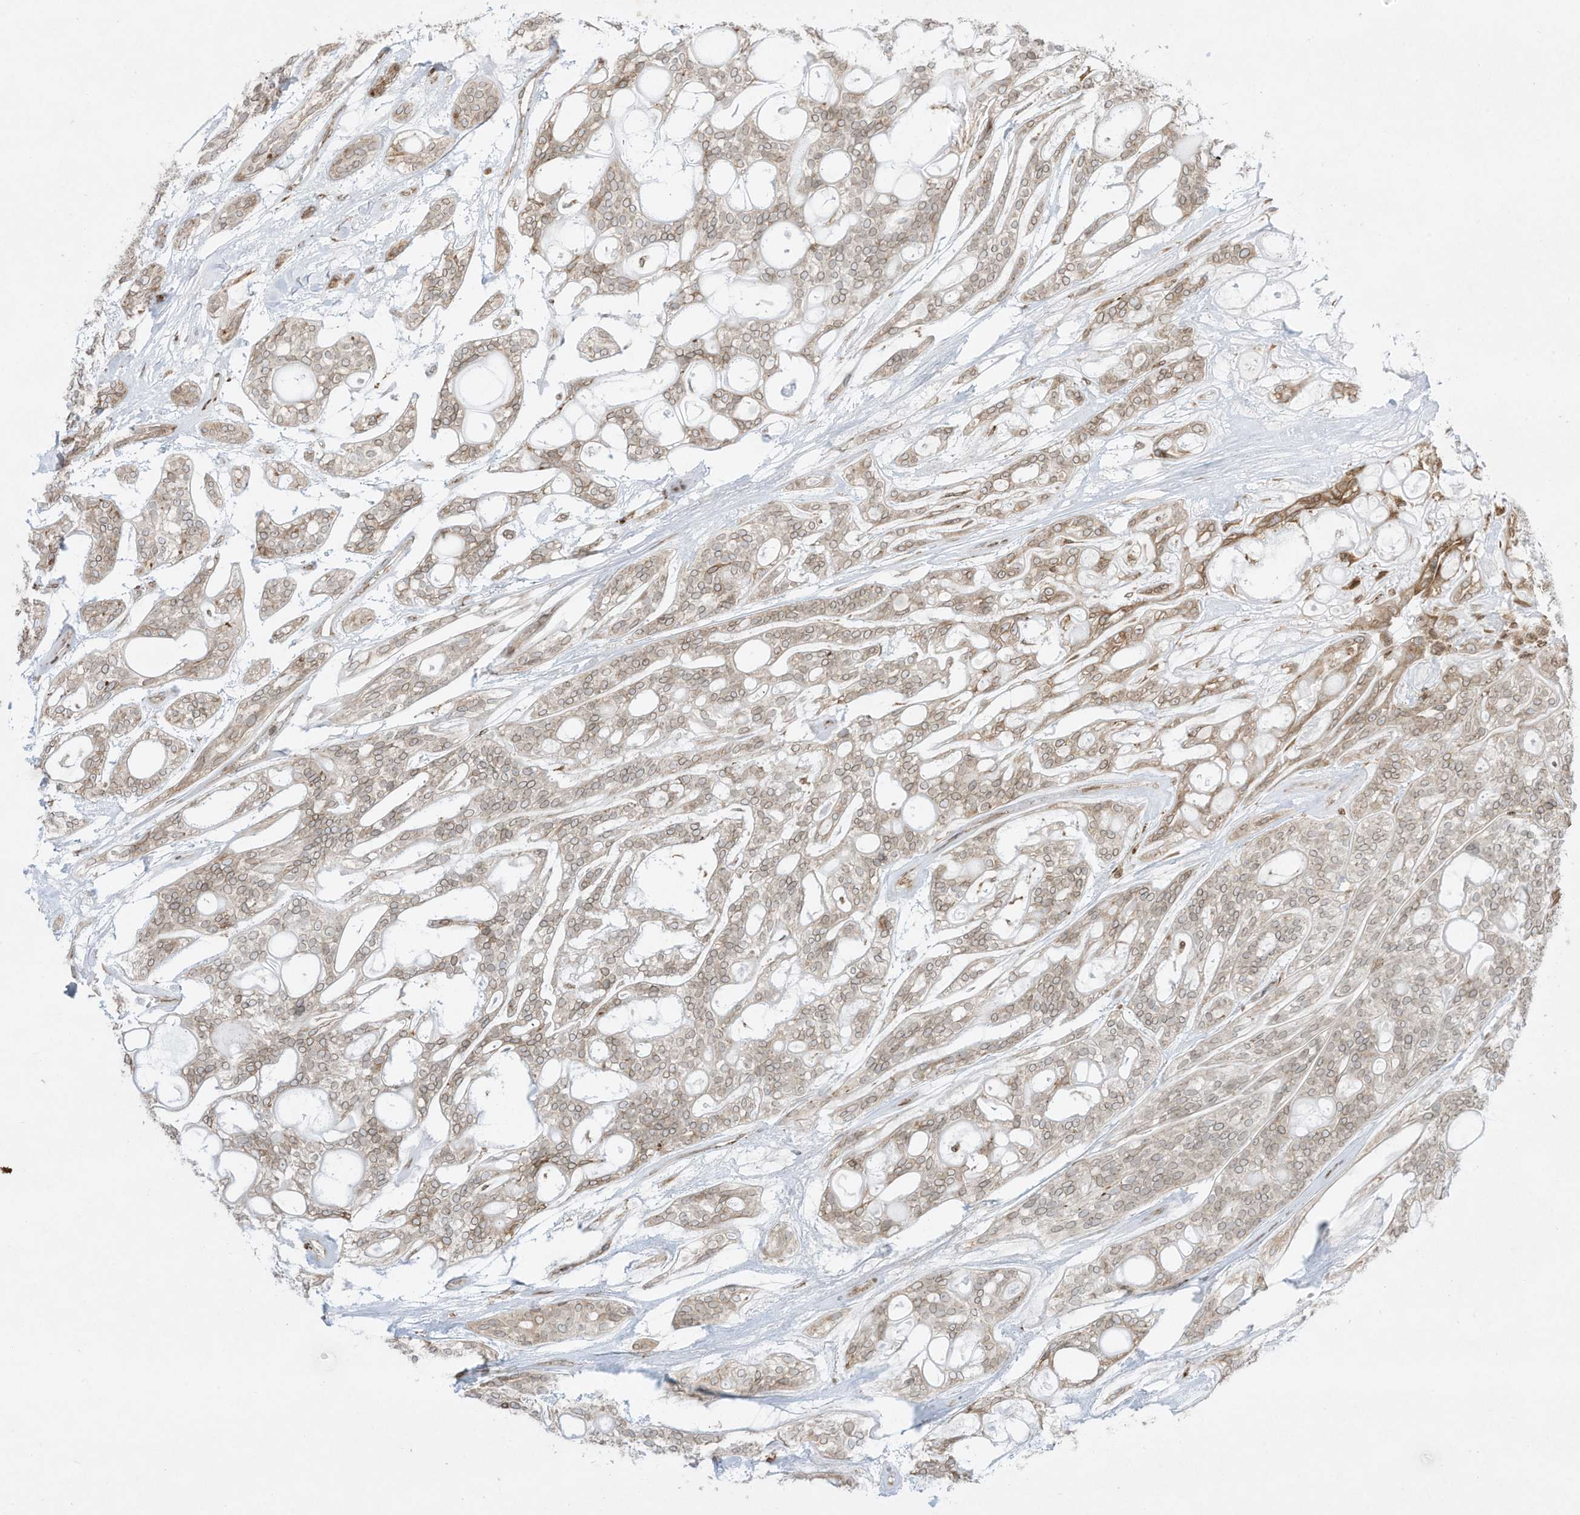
{"staining": {"intensity": "weak", "quantity": "25%-75%", "location": "cytoplasmic/membranous"}, "tissue": "head and neck cancer", "cell_type": "Tumor cells", "image_type": "cancer", "snomed": [{"axis": "morphology", "description": "Adenocarcinoma, NOS"}, {"axis": "topography", "description": "Head-Neck"}], "caption": "A brown stain shows weak cytoplasmic/membranous staining of a protein in head and neck cancer tumor cells. (DAB (3,3'-diaminobenzidine) IHC with brightfield microscopy, high magnification).", "gene": "PTK6", "patient": {"sex": "male", "age": 66}}